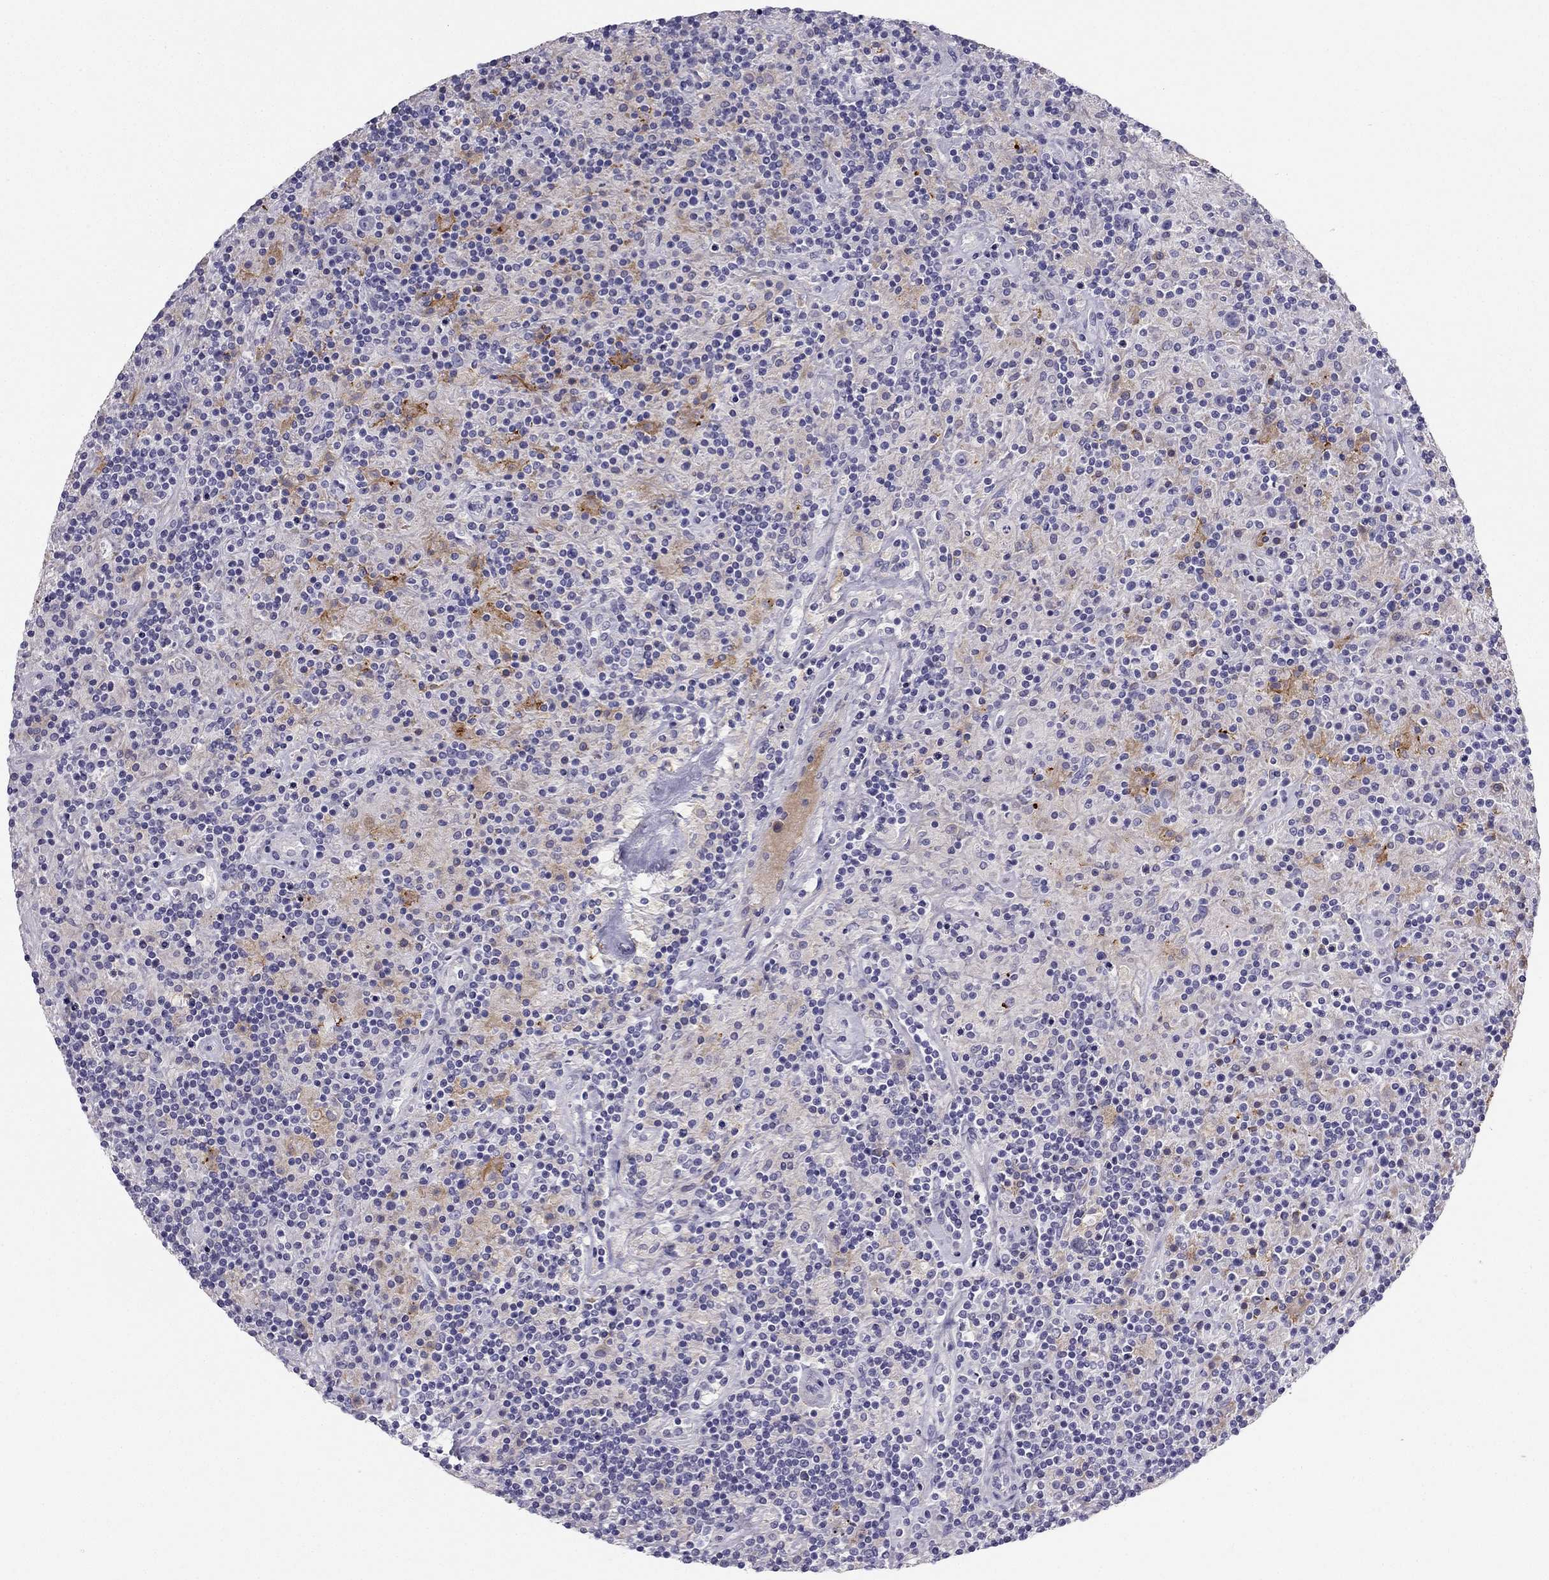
{"staining": {"intensity": "moderate", "quantity": "25%-75%", "location": "cytoplasmic/membranous"}, "tissue": "lymphoma", "cell_type": "Tumor cells", "image_type": "cancer", "snomed": [{"axis": "morphology", "description": "Hodgkin's disease, NOS"}, {"axis": "topography", "description": "Lymph node"}], "caption": "This is an image of IHC staining of lymphoma, which shows moderate staining in the cytoplasmic/membranous of tumor cells.", "gene": "RSPH14", "patient": {"sex": "male", "age": 70}}